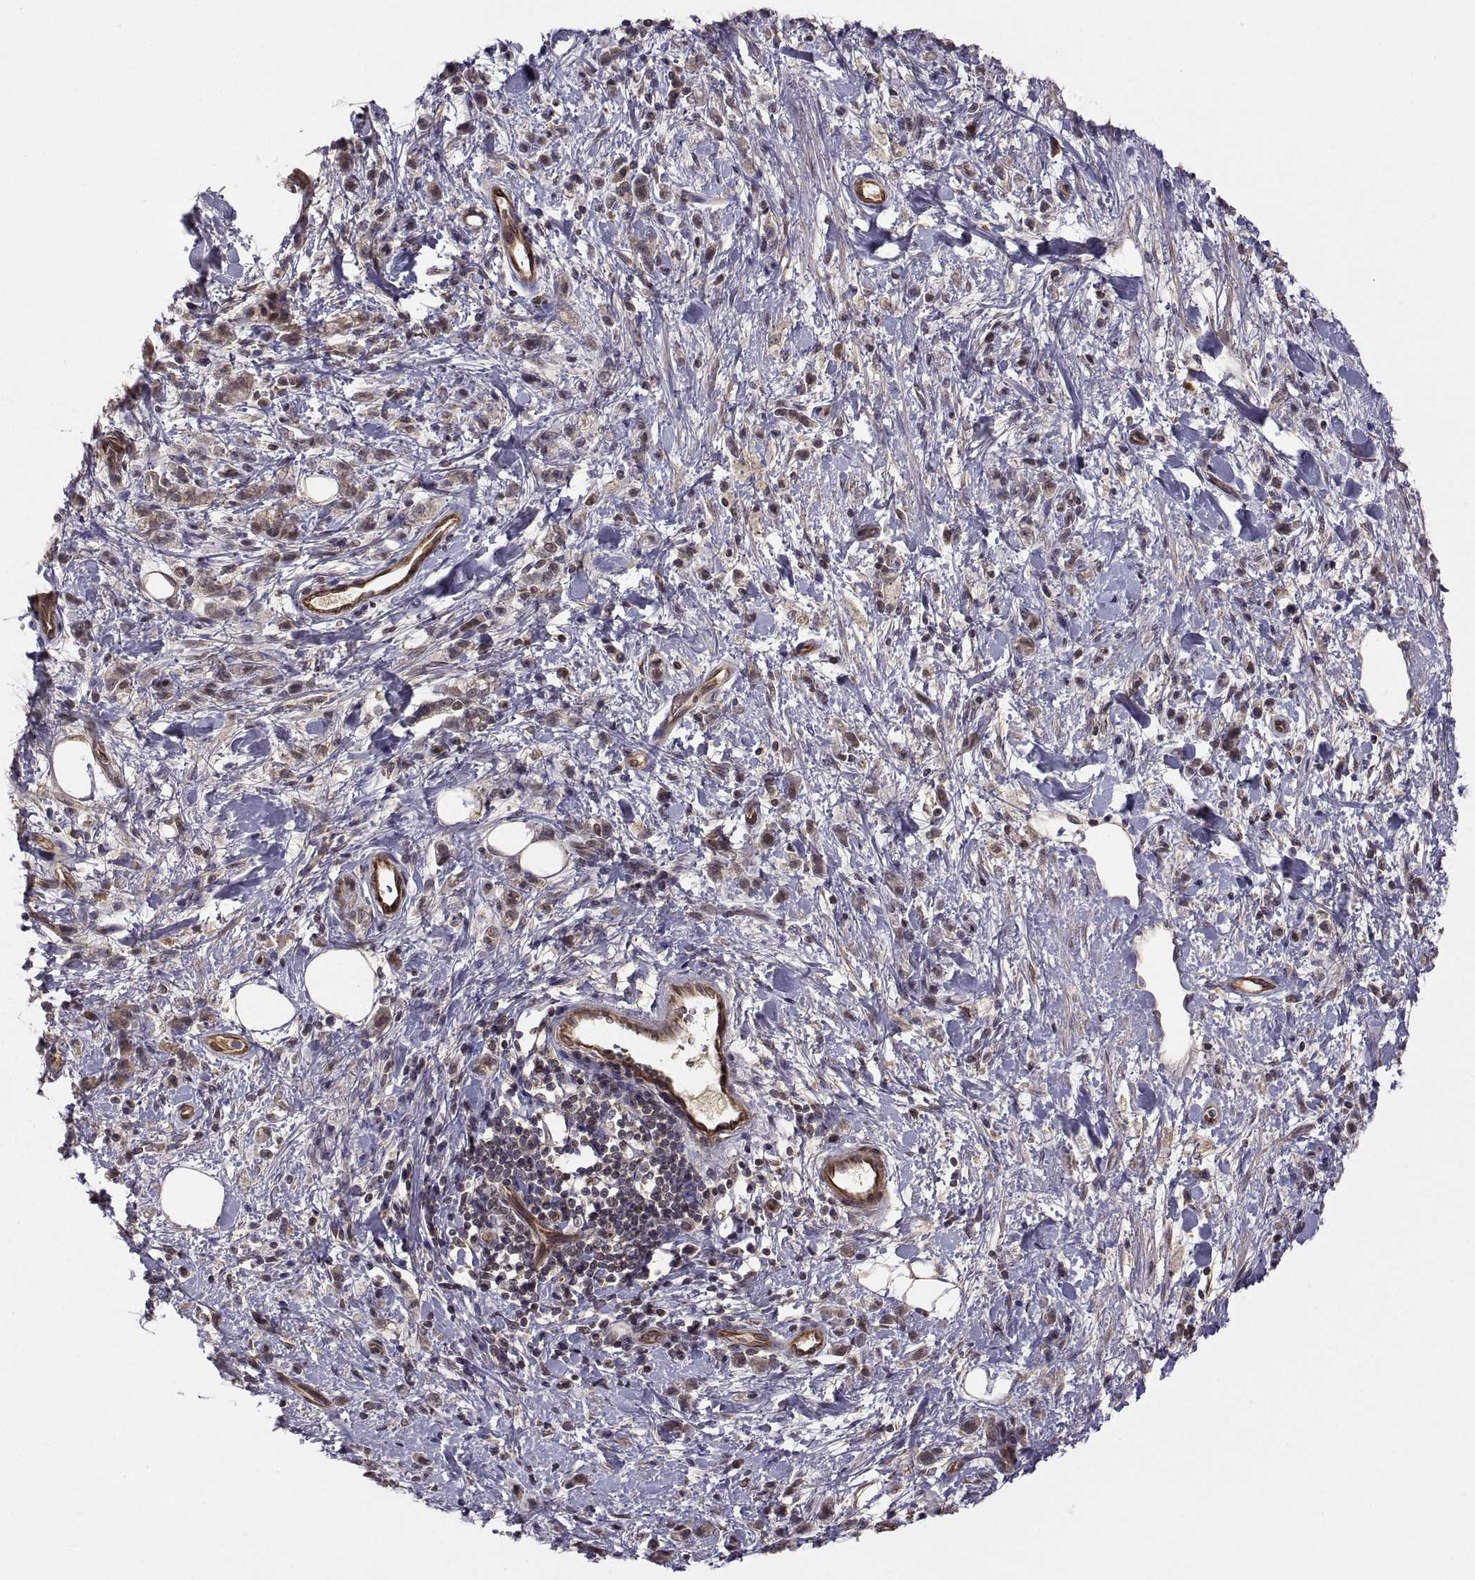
{"staining": {"intensity": "weak", "quantity": "25%-75%", "location": "cytoplasmic/membranous"}, "tissue": "stomach cancer", "cell_type": "Tumor cells", "image_type": "cancer", "snomed": [{"axis": "morphology", "description": "Adenocarcinoma, NOS"}, {"axis": "topography", "description": "Stomach"}], "caption": "Immunohistochemistry of stomach adenocarcinoma exhibits low levels of weak cytoplasmic/membranous expression in approximately 25%-75% of tumor cells.", "gene": "ABL2", "patient": {"sex": "male", "age": 77}}